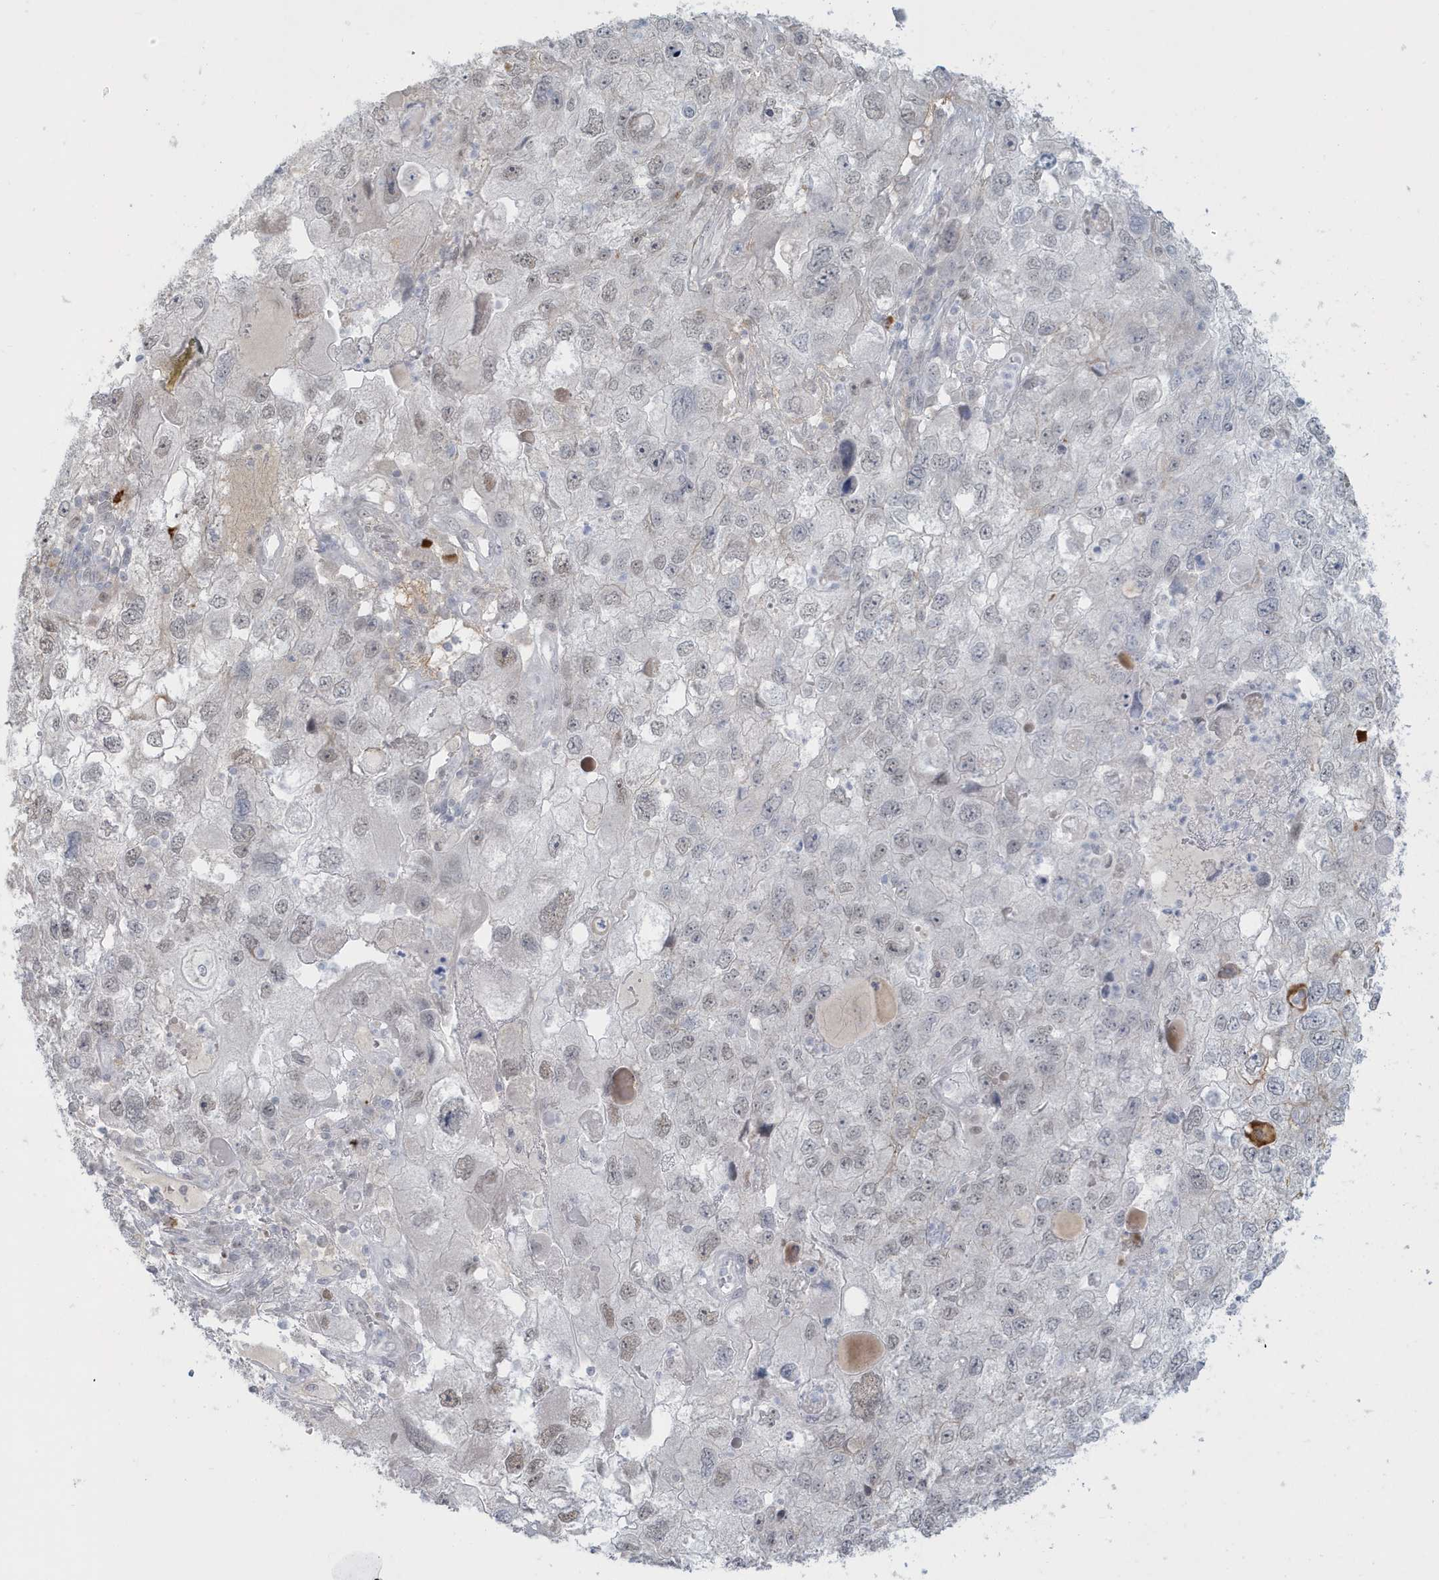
{"staining": {"intensity": "negative", "quantity": "none", "location": "none"}, "tissue": "endometrial cancer", "cell_type": "Tumor cells", "image_type": "cancer", "snomed": [{"axis": "morphology", "description": "Adenocarcinoma, NOS"}, {"axis": "topography", "description": "Endometrium"}], "caption": "The micrograph demonstrates no staining of tumor cells in endometrial adenocarcinoma.", "gene": "HERC6", "patient": {"sex": "female", "age": 49}}